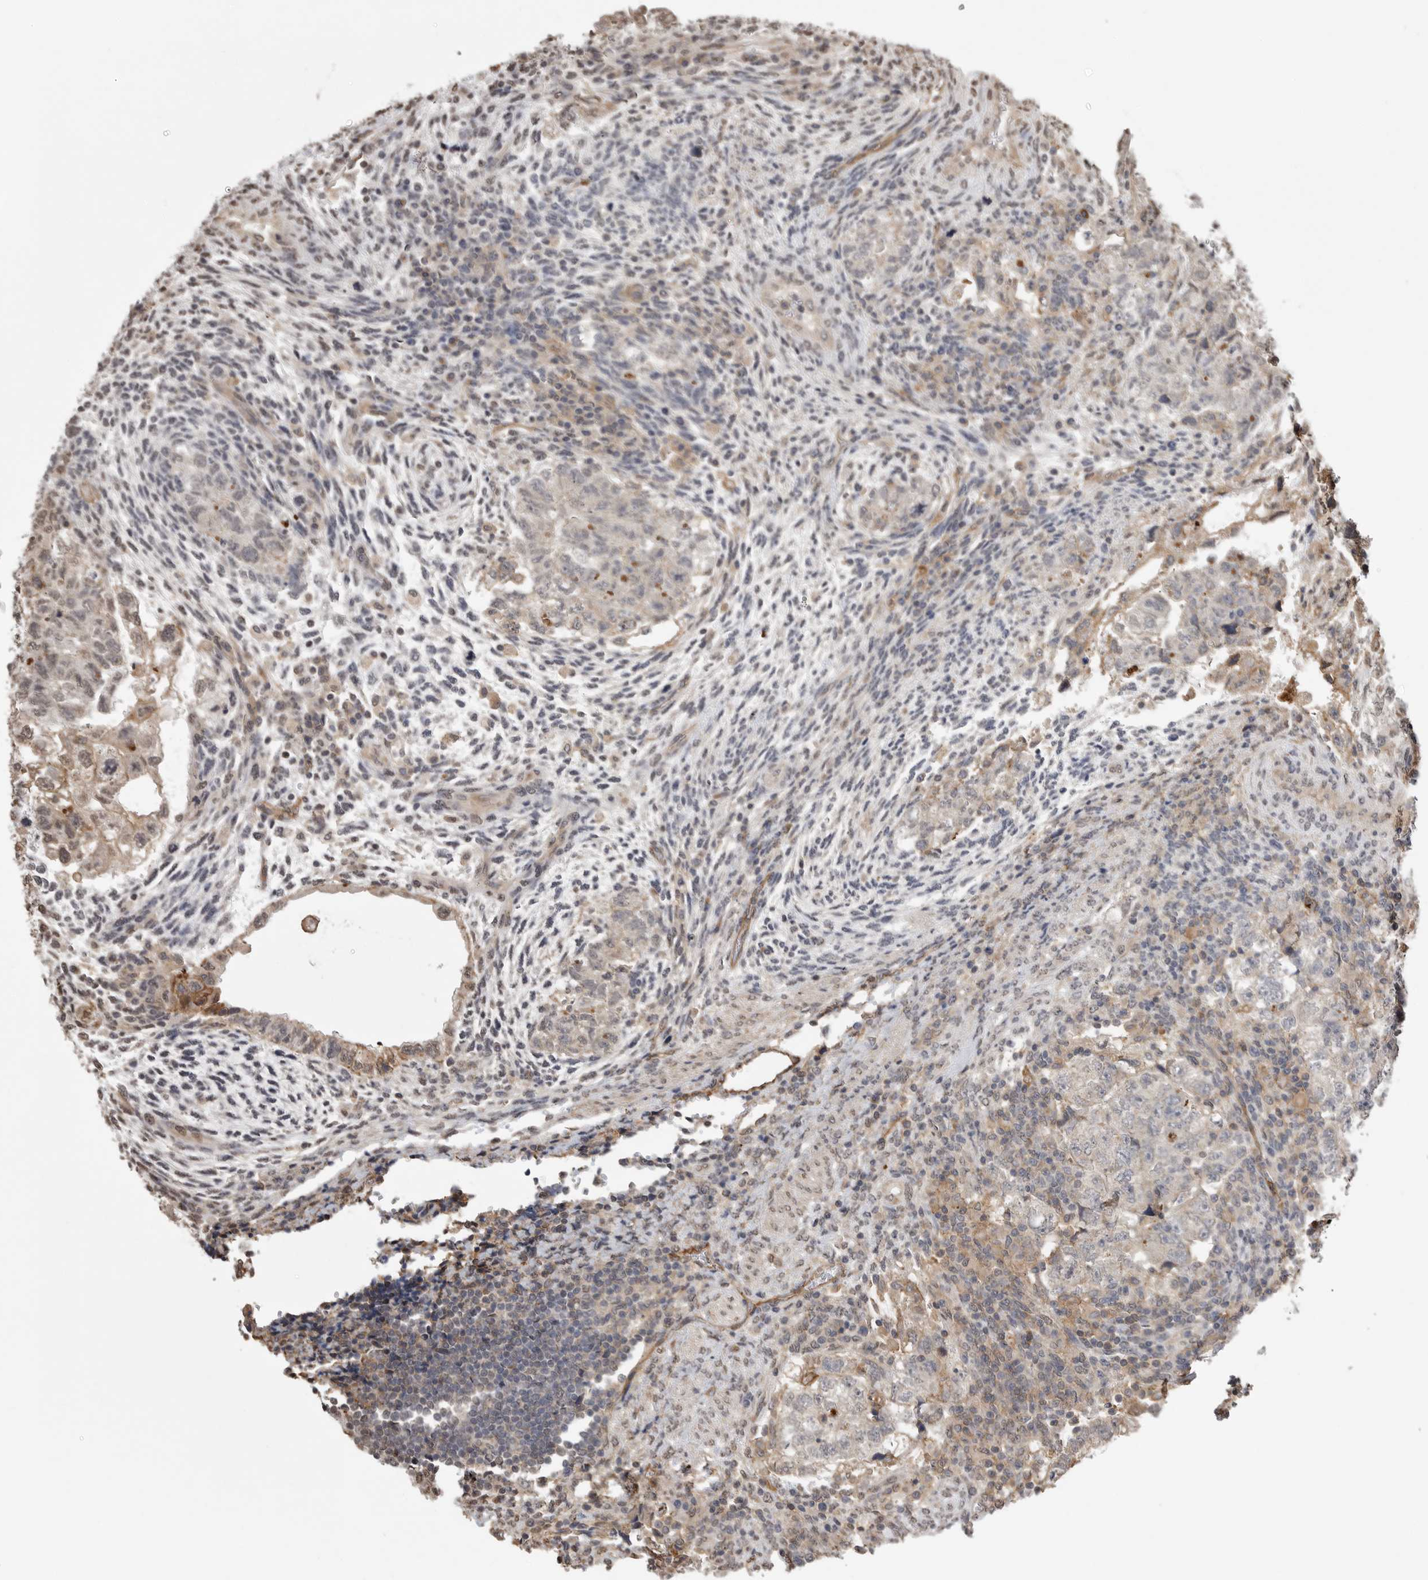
{"staining": {"intensity": "moderate", "quantity": "<25%", "location": "cytoplasmic/membranous"}, "tissue": "testis cancer", "cell_type": "Tumor cells", "image_type": "cancer", "snomed": [{"axis": "morphology", "description": "Normal tissue, NOS"}, {"axis": "morphology", "description": "Carcinoma, Embryonal, NOS"}, {"axis": "topography", "description": "Testis"}], "caption": "Immunohistochemical staining of human embryonal carcinoma (testis) reveals low levels of moderate cytoplasmic/membranous protein positivity in approximately <25% of tumor cells.", "gene": "NECTIN1", "patient": {"sex": "male", "age": 36}}